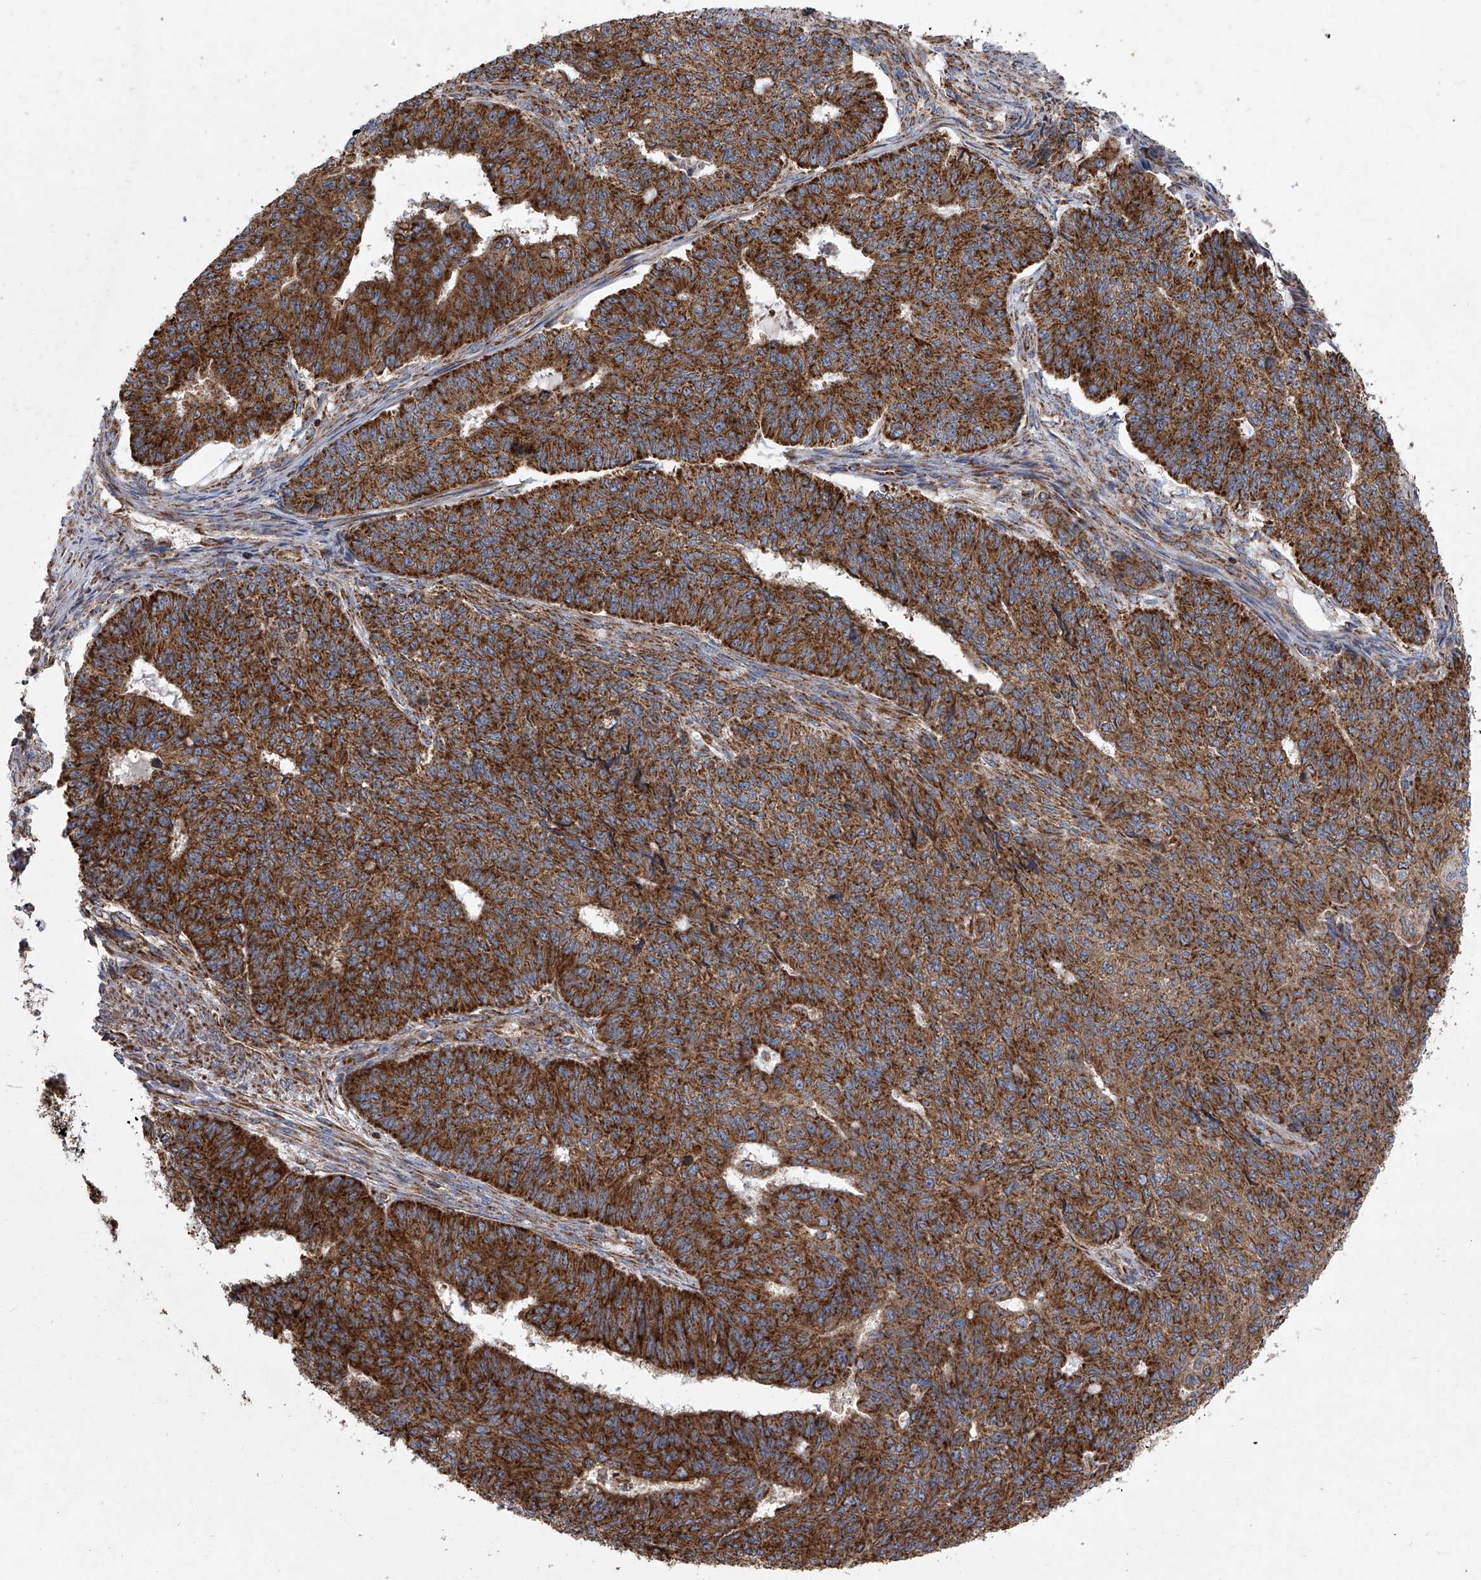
{"staining": {"intensity": "strong", "quantity": ">75%", "location": "cytoplasmic/membranous"}, "tissue": "endometrial cancer", "cell_type": "Tumor cells", "image_type": "cancer", "snomed": [{"axis": "morphology", "description": "Adenocarcinoma, NOS"}, {"axis": "topography", "description": "Endometrium"}], "caption": "Immunohistochemical staining of human endometrial adenocarcinoma reveals high levels of strong cytoplasmic/membranous expression in approximately >75% of tumor cells.", "gene": "ZC3H15", "patient": {"sex": "female", "age": 32}}